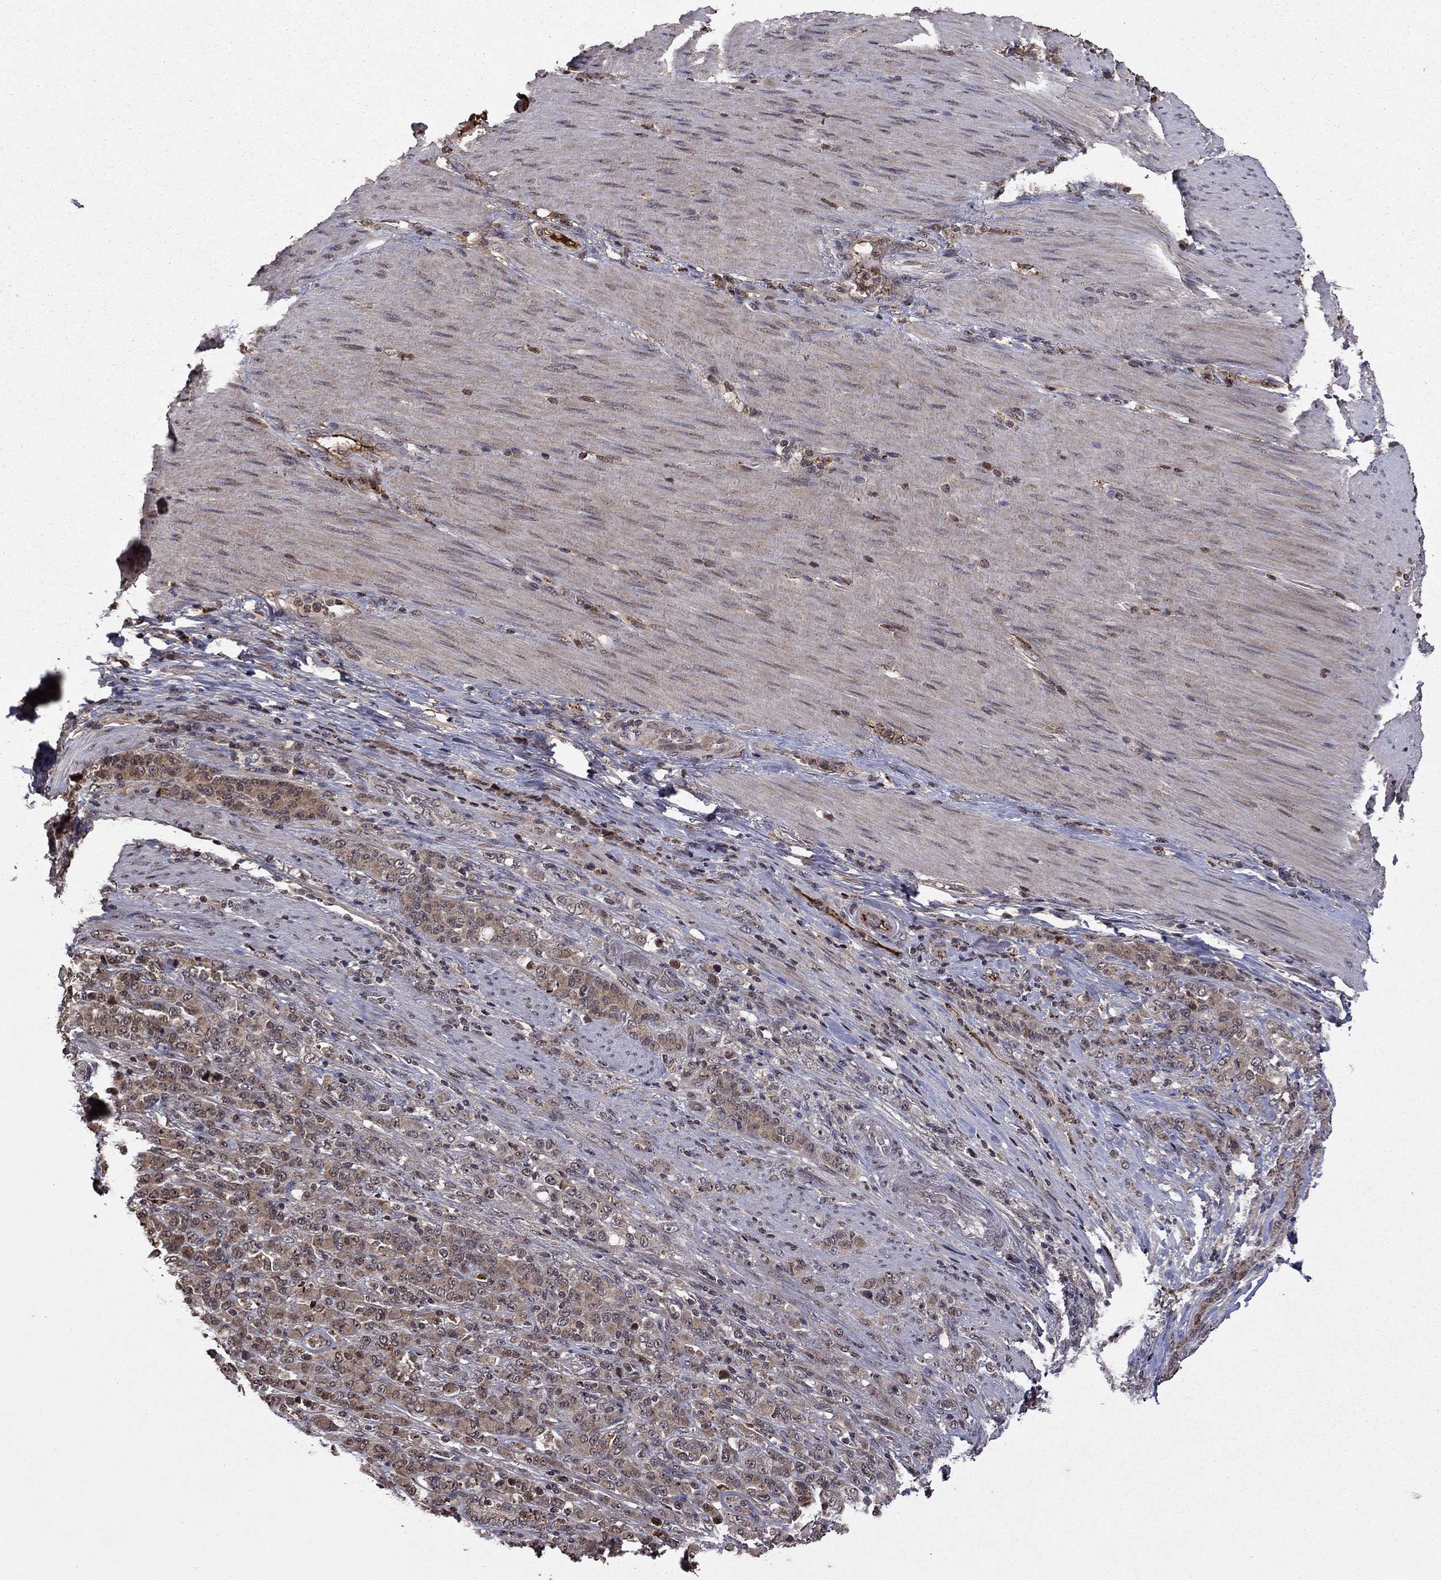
{"staining": {"intensity": "weak", "quantity": "25%-75%", "location": "cytoplasmic/membranous"}, "tissue": "stomach cancer", "cell_type": "Tumor cells", "image_type": "cancer", "snomed": [{"axis": "morphology", "description": "Normal tissue, NOS"}, {"axis": "morphology", "description": "Adenocarcinoma, NOS"}, {"axis": "topography", "description": "Stomach"}], "caption": "A brown stain shows weak cytoplasmic/membranous positivity of a protein in adenocarcinoma (stomach) tumor cells.", "gene": "NLGN1", "patient": {"sex": "female", "age": 79}}